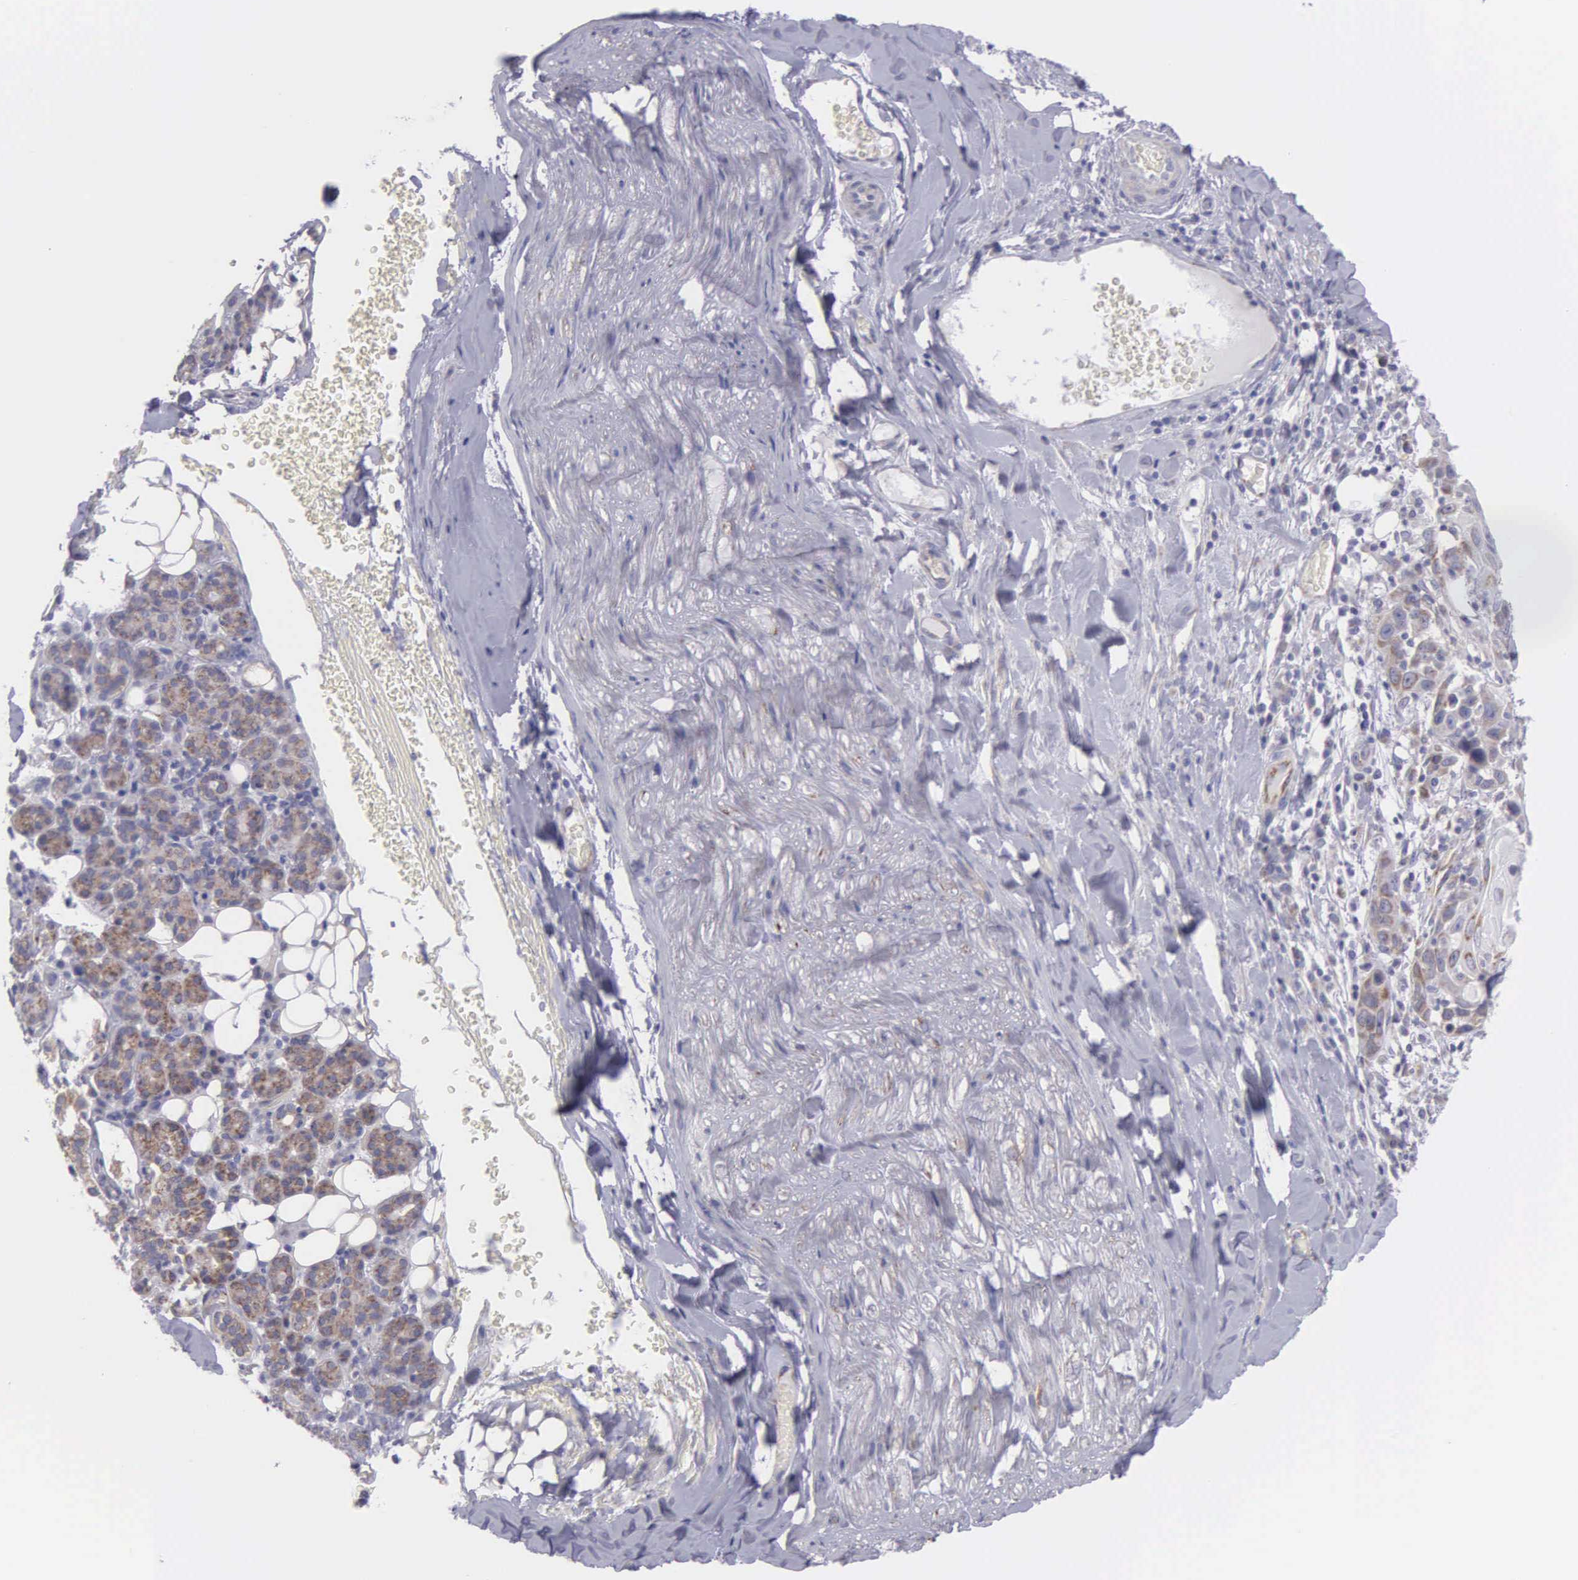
{"staining": {"intensity": "weak", "quantity": "<25%", "location": "cytoplasmic/membranous"}, "tissue": "skin cancer", "cell_type": "Tumor cells", "image_type": "cancer", "snomed": [{"axis": "morphology", "description": "Squamous cell carcinoma, NOS"}, {"axis": "topography", "description": "Skin"}], "caption": "High magnification brightfield microscopy of skin cancer stained with DAB (3,3'-diaminobenzidine) (brown) and counterstained with hematoxylin (blue): tumor cells show no significant staining.", "gene": "SYNJ2BP", "patient": {"sex": "male", "age": 84}}